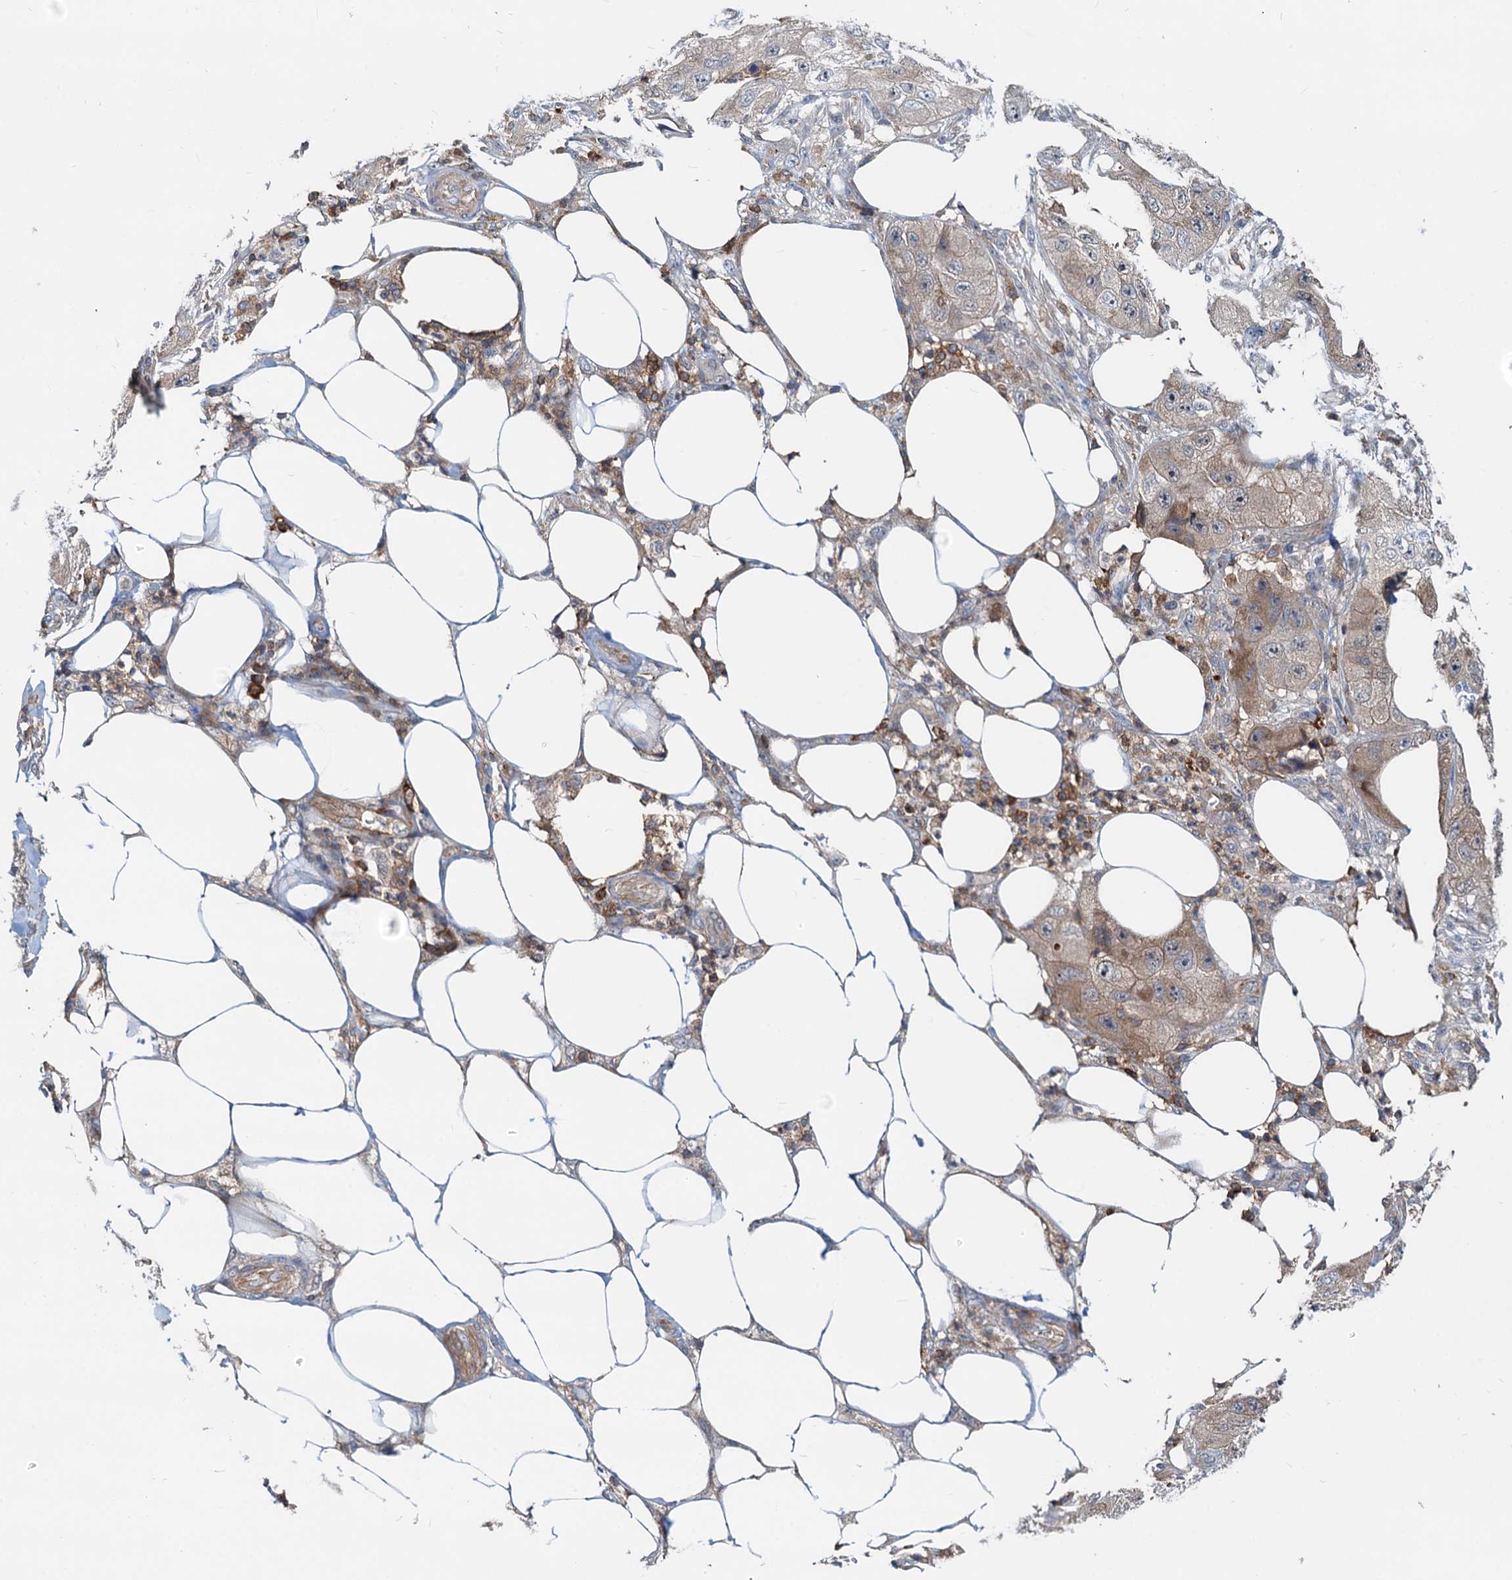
{"staining": {"intensity": "weak", "quantity": "25%-75%", "location": "cytoplasmic/membranous"}, "tissue": "skin cancer", "cell_type": "Tumor cells", "image_type": "cancer", "snomed": [{"axis": "morphology", "description": "Squamous cell carcinoma, NOS"}, {"axis": "topography", "description": "Skin"}, {"axis": "topography", "description": "Subcutis"}], "caption": "Human skin cancer (squamous cell carcinoma) stained with a brown dye shows weak cytoplasmic/membranous positive expression in about 25%-75% of tumor cells.", "gene": "LNX2", "patient": {"sex": "male", "age": 73}}